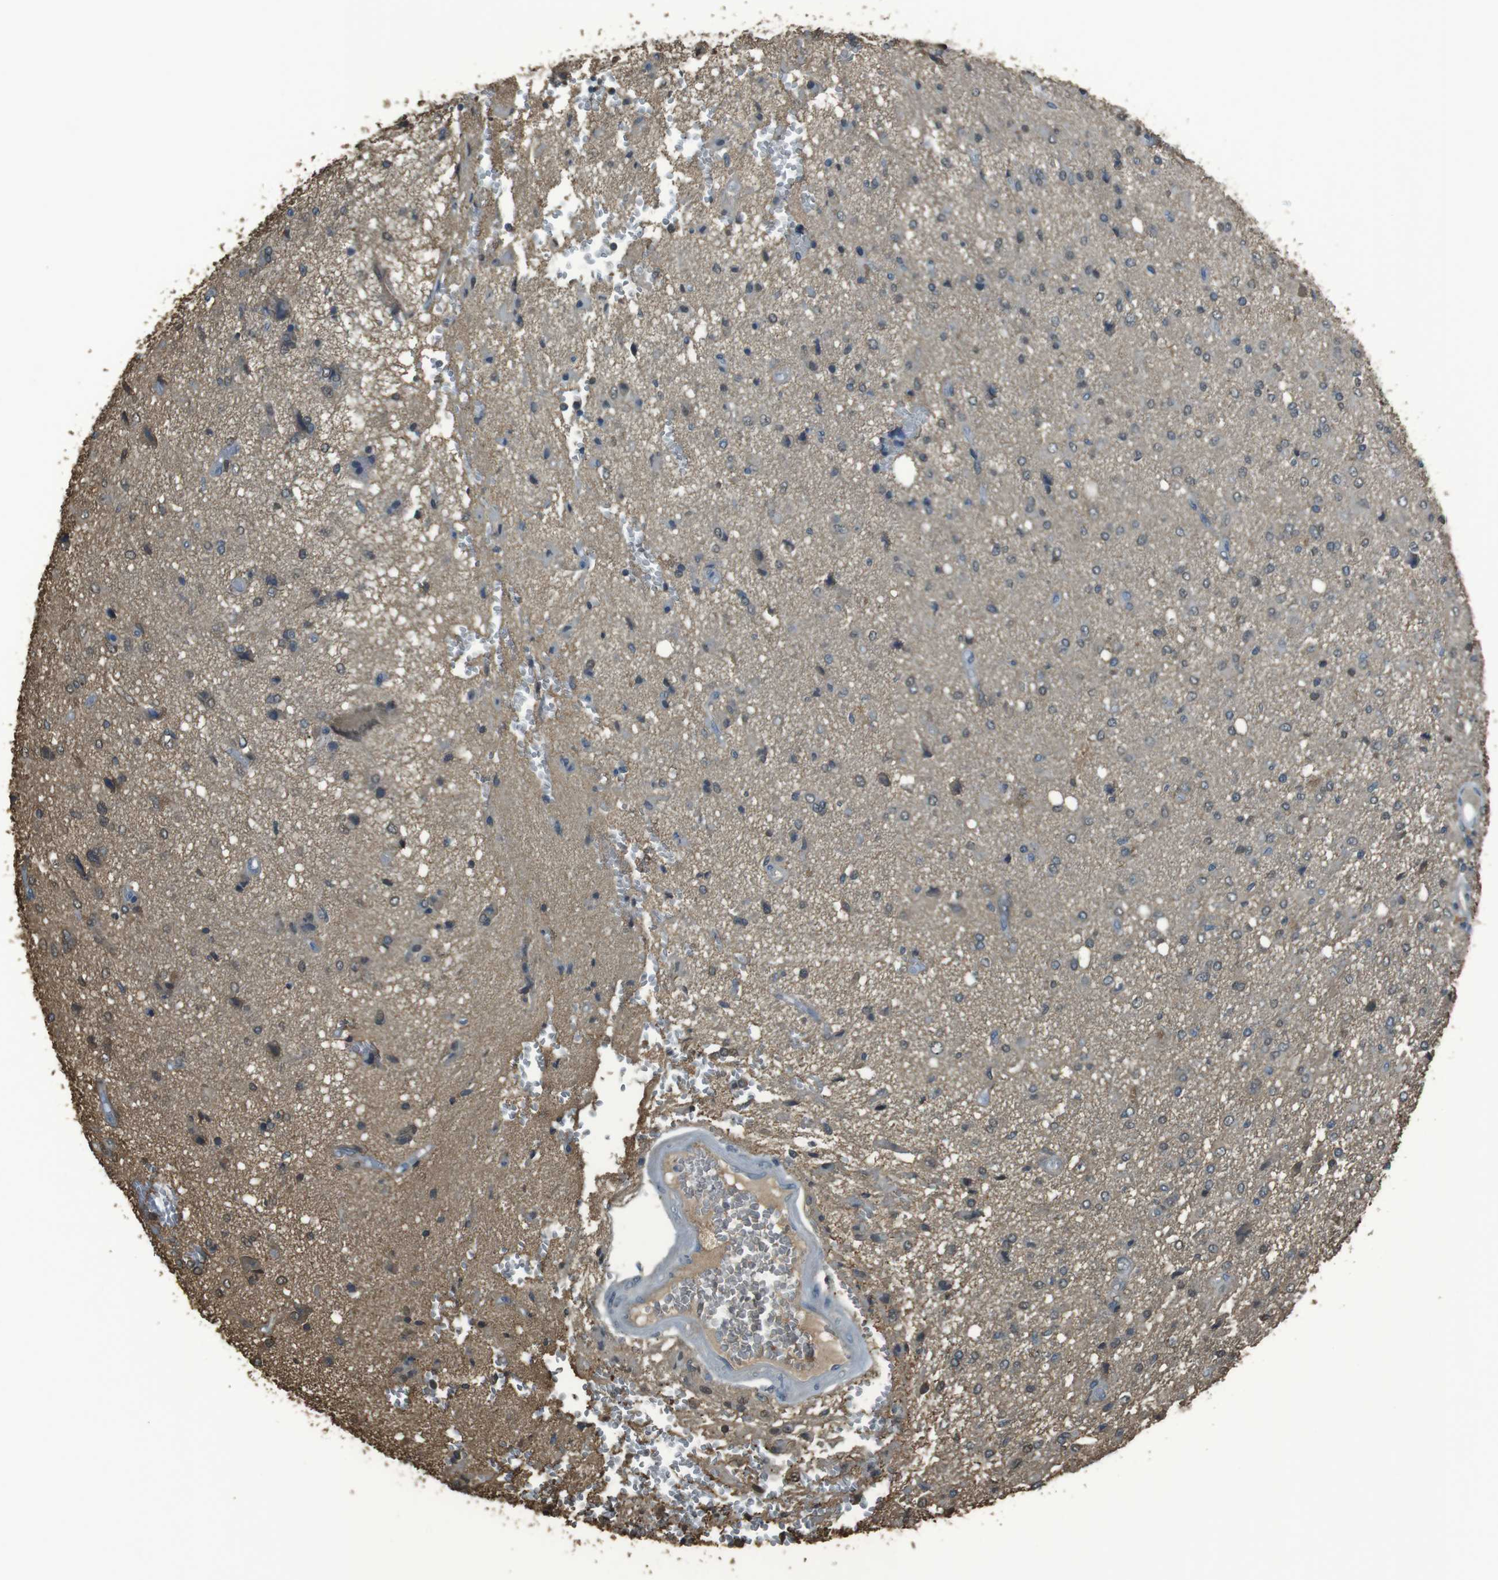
{"staining": {"intensity": "negative", "quantity": "none", "location": "none"}, "tissue": "glioma", "cell_type": "Tumor cells", "image_type": "cancer", "snomed": [{"axis": "morphology", "description": "Glioma, malignant, High grade"}, {"axis": "topography", "description": "Brain"}], "caption": "Glioma stained for a protein using IHC reveals no positivity tumor cells.", "gene": "TWSG1", "patient": {"sex": "female", "age": 59}}